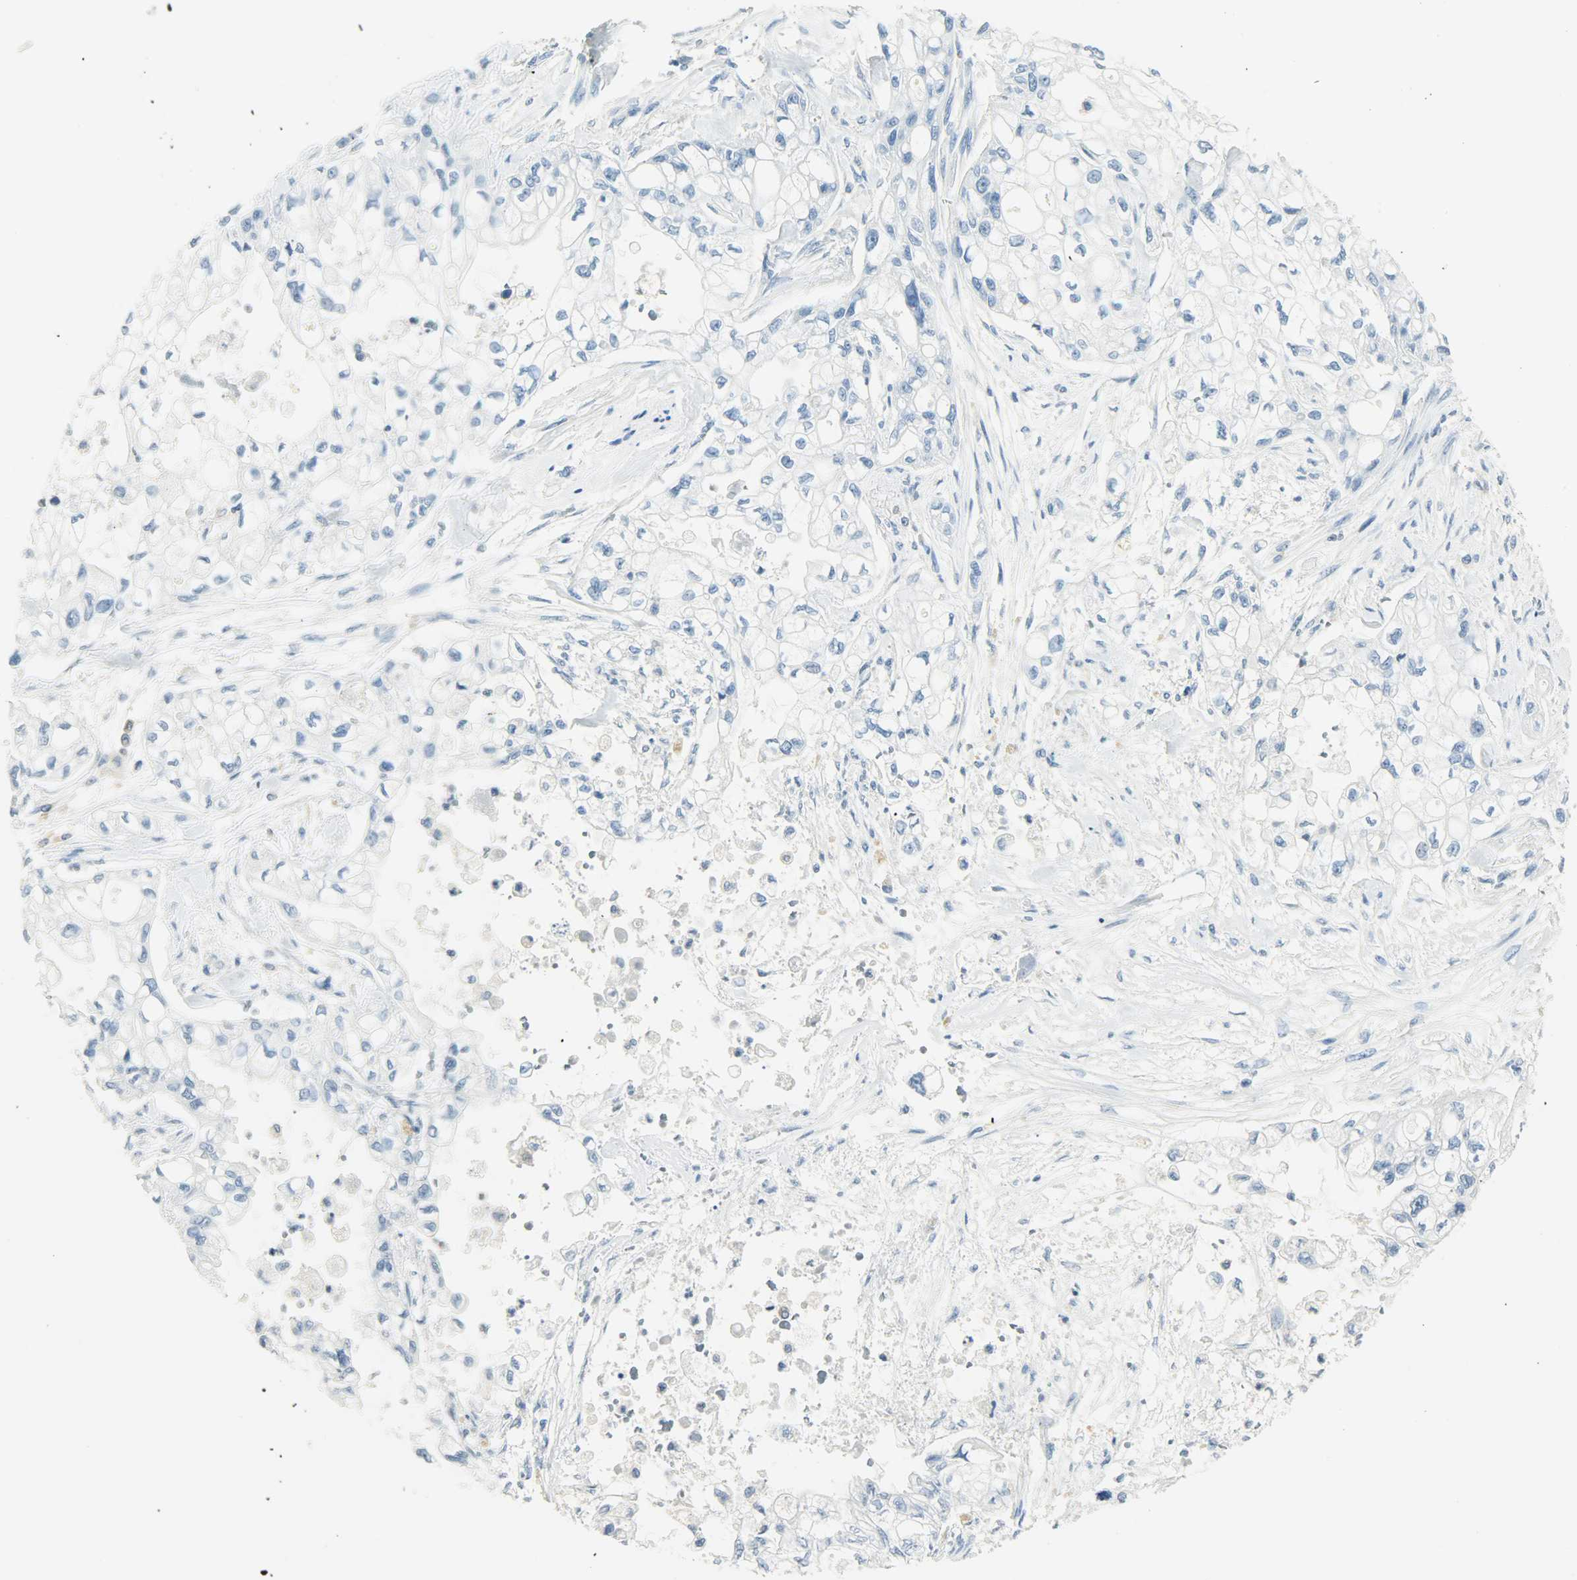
{"staining": {"intensity": "negative", "quantity": "none", "location": "none"}, "tissue": "pancreatic cancer", "cell_type": "Tumor cells", "image_type": "cancer", "snomed": [{"axis": "morphology", "description": "Normal tissue, NOS"}, {"axis": "topography", "description": "Pancreas"}], "caption": "Tumor cells show no significant protein positivity in pancreatic cancer. The staining is performed using DAB (3,3'-diaminobenzidine) brown chromogen with nuclei counter-stained in using hematoxylin.", "gene": "PTPN6", "patient": {"sex": "male", "age": 42}}